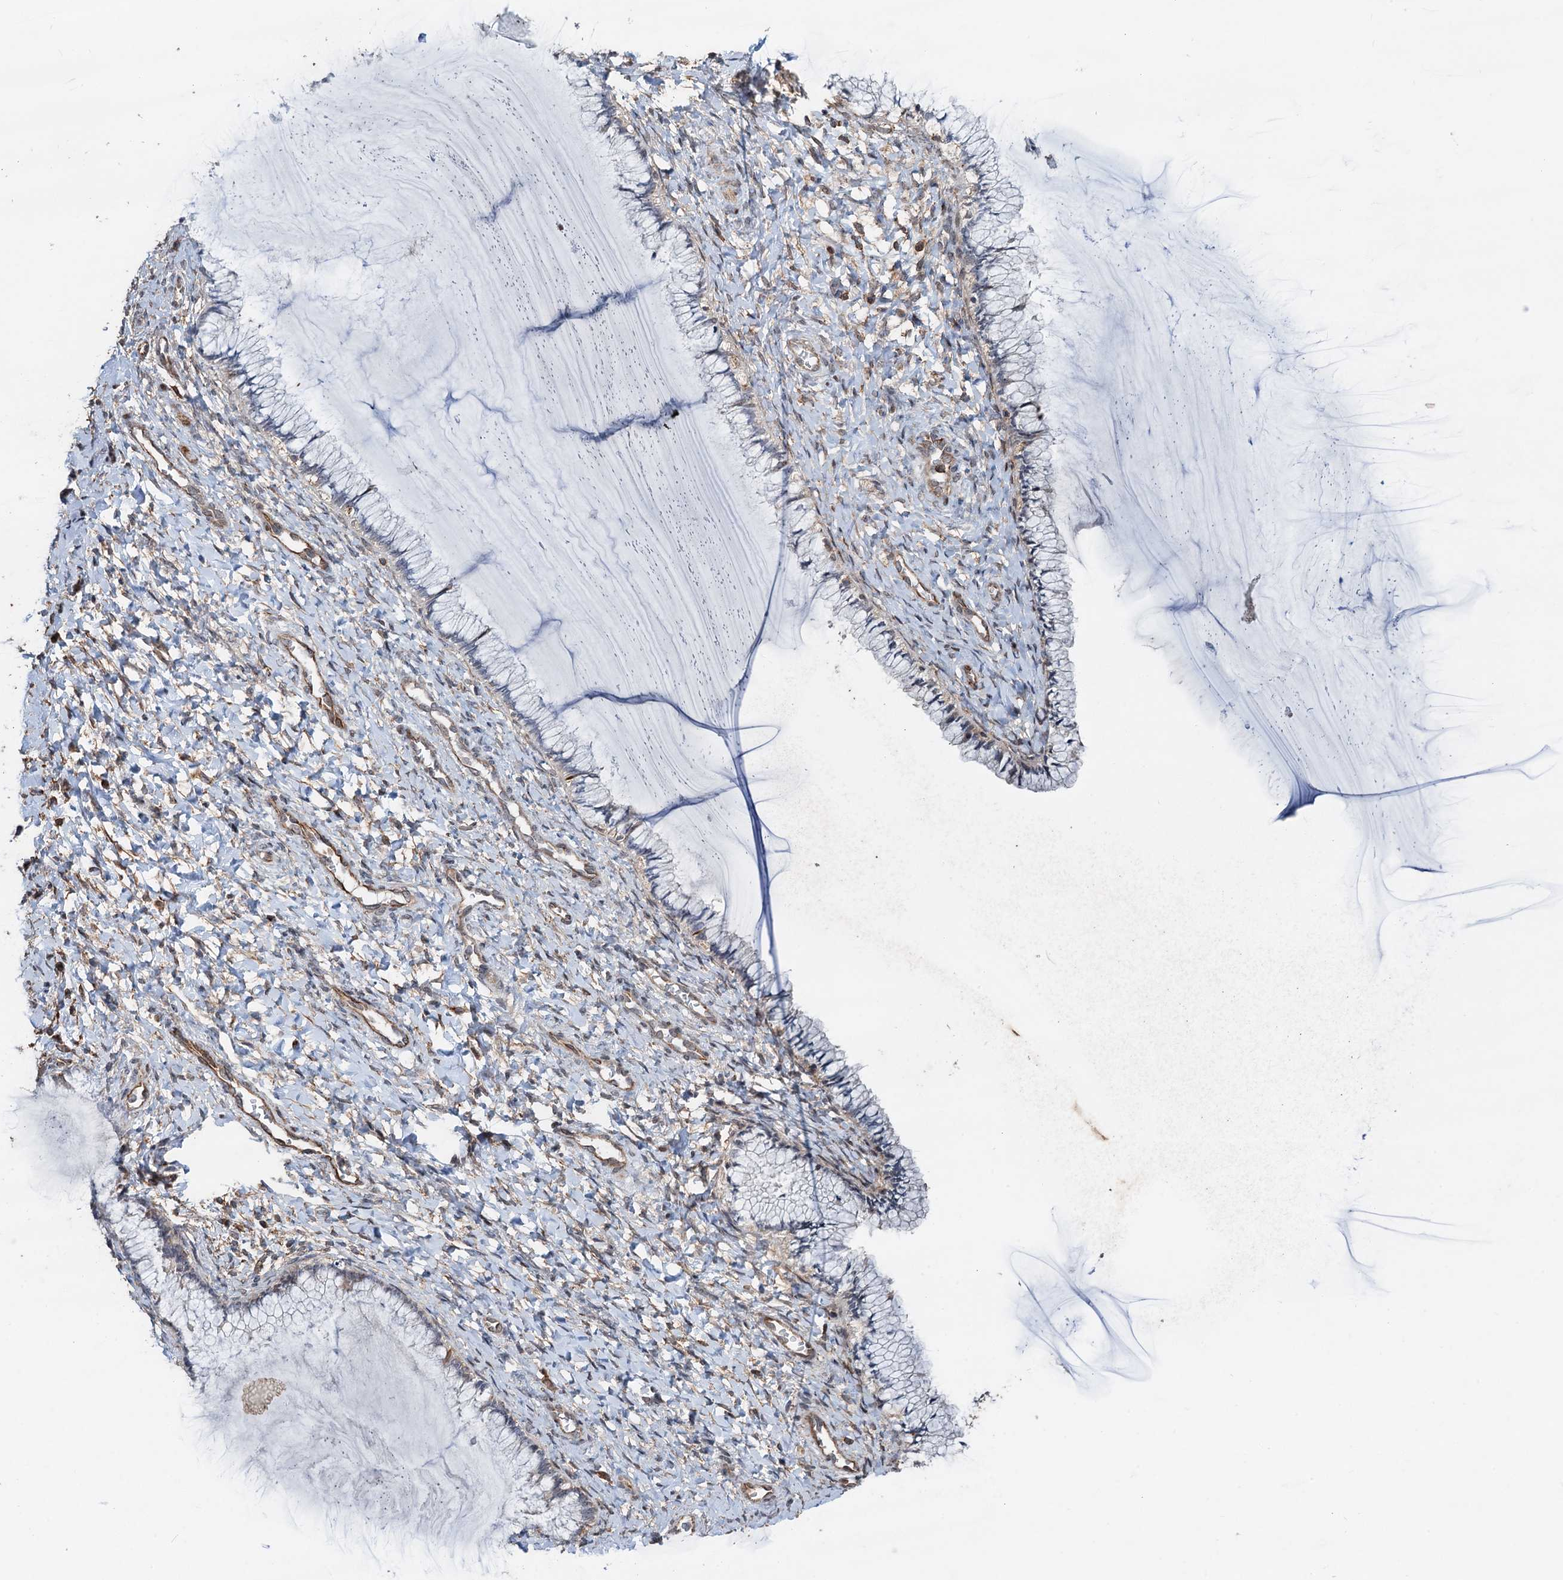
{"staining": {"intensity": "negative", "quantity": "none", "location": "none"}, "tissue": "cervix", "cell_type": "Glandular cells", "image_type": "normal", "snomed": [{"axis": "morphology", "description": "Normal tissue, NOS"}, {"axis": "morphology", "description": "Adenocarcinoma, NOS"}, {"axis": "topography", "description": "Cervix"}], "caption": "Immunohistochemistry image of unremarkable cervix: human cervix stained with DAB shows no significant protein expression in glandular cells. The staining was performed using DAB (3,3'-diaminobenzidine) to visualize the protein expression in brown, while the nuclei were stained in blue with hematoxylin (Magnification: 20x).", "gene": "TMA16", "patient": {"sex": "female", "age": 29}}